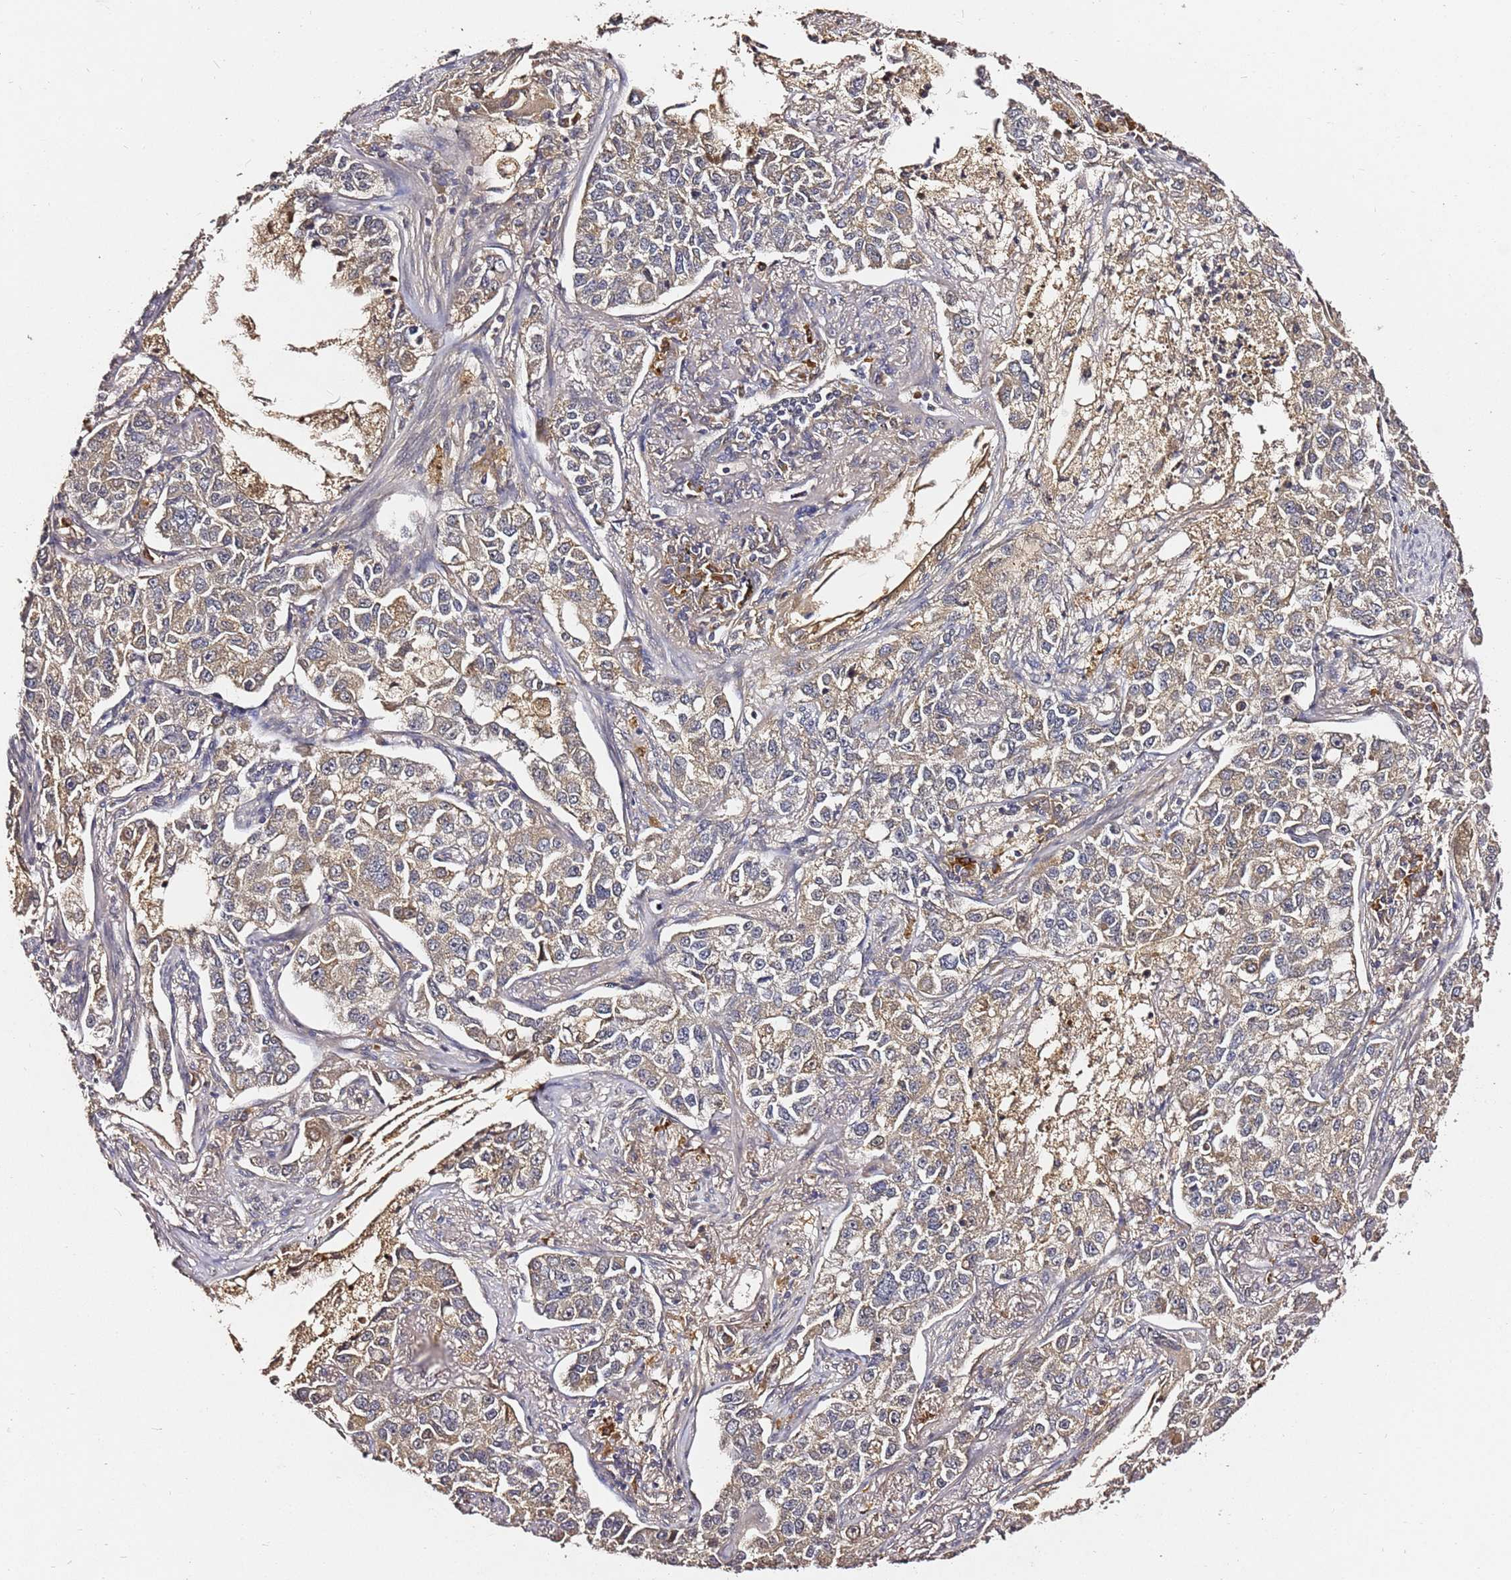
{"staining": {"intensity": "weak", "quantity": ">75%", "location": "cytoplasmic/membranous"}, "tissue": "lung cancer", "cell_type": "Tumor cells", "image_type": "cancer", "snomed": [{"axis": "morphology", "description": "Adenocarcinoma, NOS"}, {"axis": "topography", "description": "Lung"}], "caption": "The histopathology image reveals immunohistochemical staining of lung cancer (adenocarcinoma). There is weak cytoplasmic/membranous expression is appreciated in approximately >75% of tumor cells.", "gene": "C6orf136", "patient": {"sex": "male", "age": 49}}